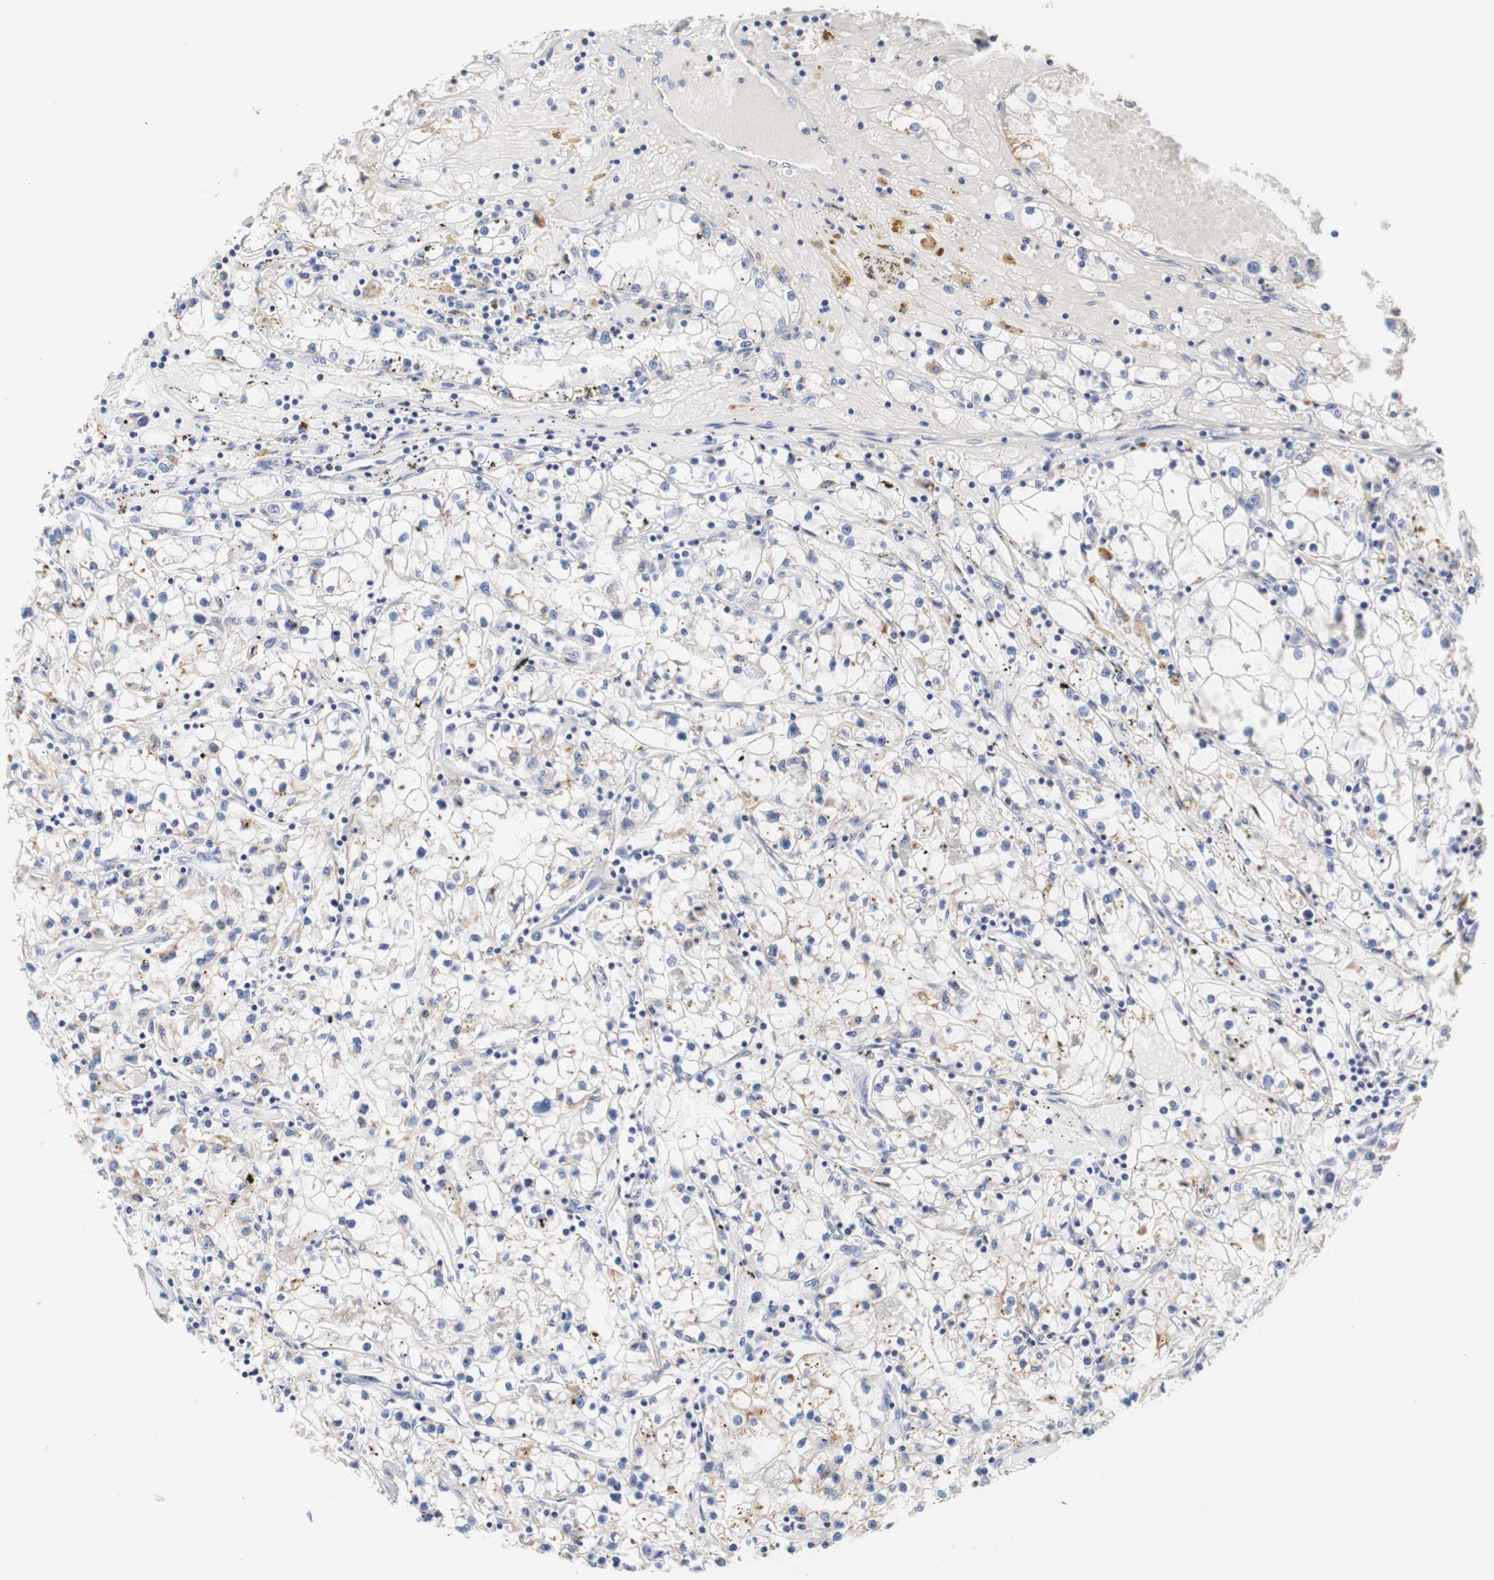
{"staining": {"intensity": "negative", "quantity": "none", "location": "none"}, "tissue": "renal cancer", "cell_type": "Tumor cells", "image_type": "cancer", "snomed": [{"axis": "morphology", "description": "Adenocarcinoma, NOS"}, {"axis": "topography", "description": "Kidney"}], "caption": "This is a micrograph of immunohistochemistry staining of renal adenocarcinoma, which shows no expression in tumor cells. (Immunohistochemistry (ihc), brightfield microscopy, high magnification).", "gene": "CAMK4", "patient": {"sex": "male", "age": 56}}